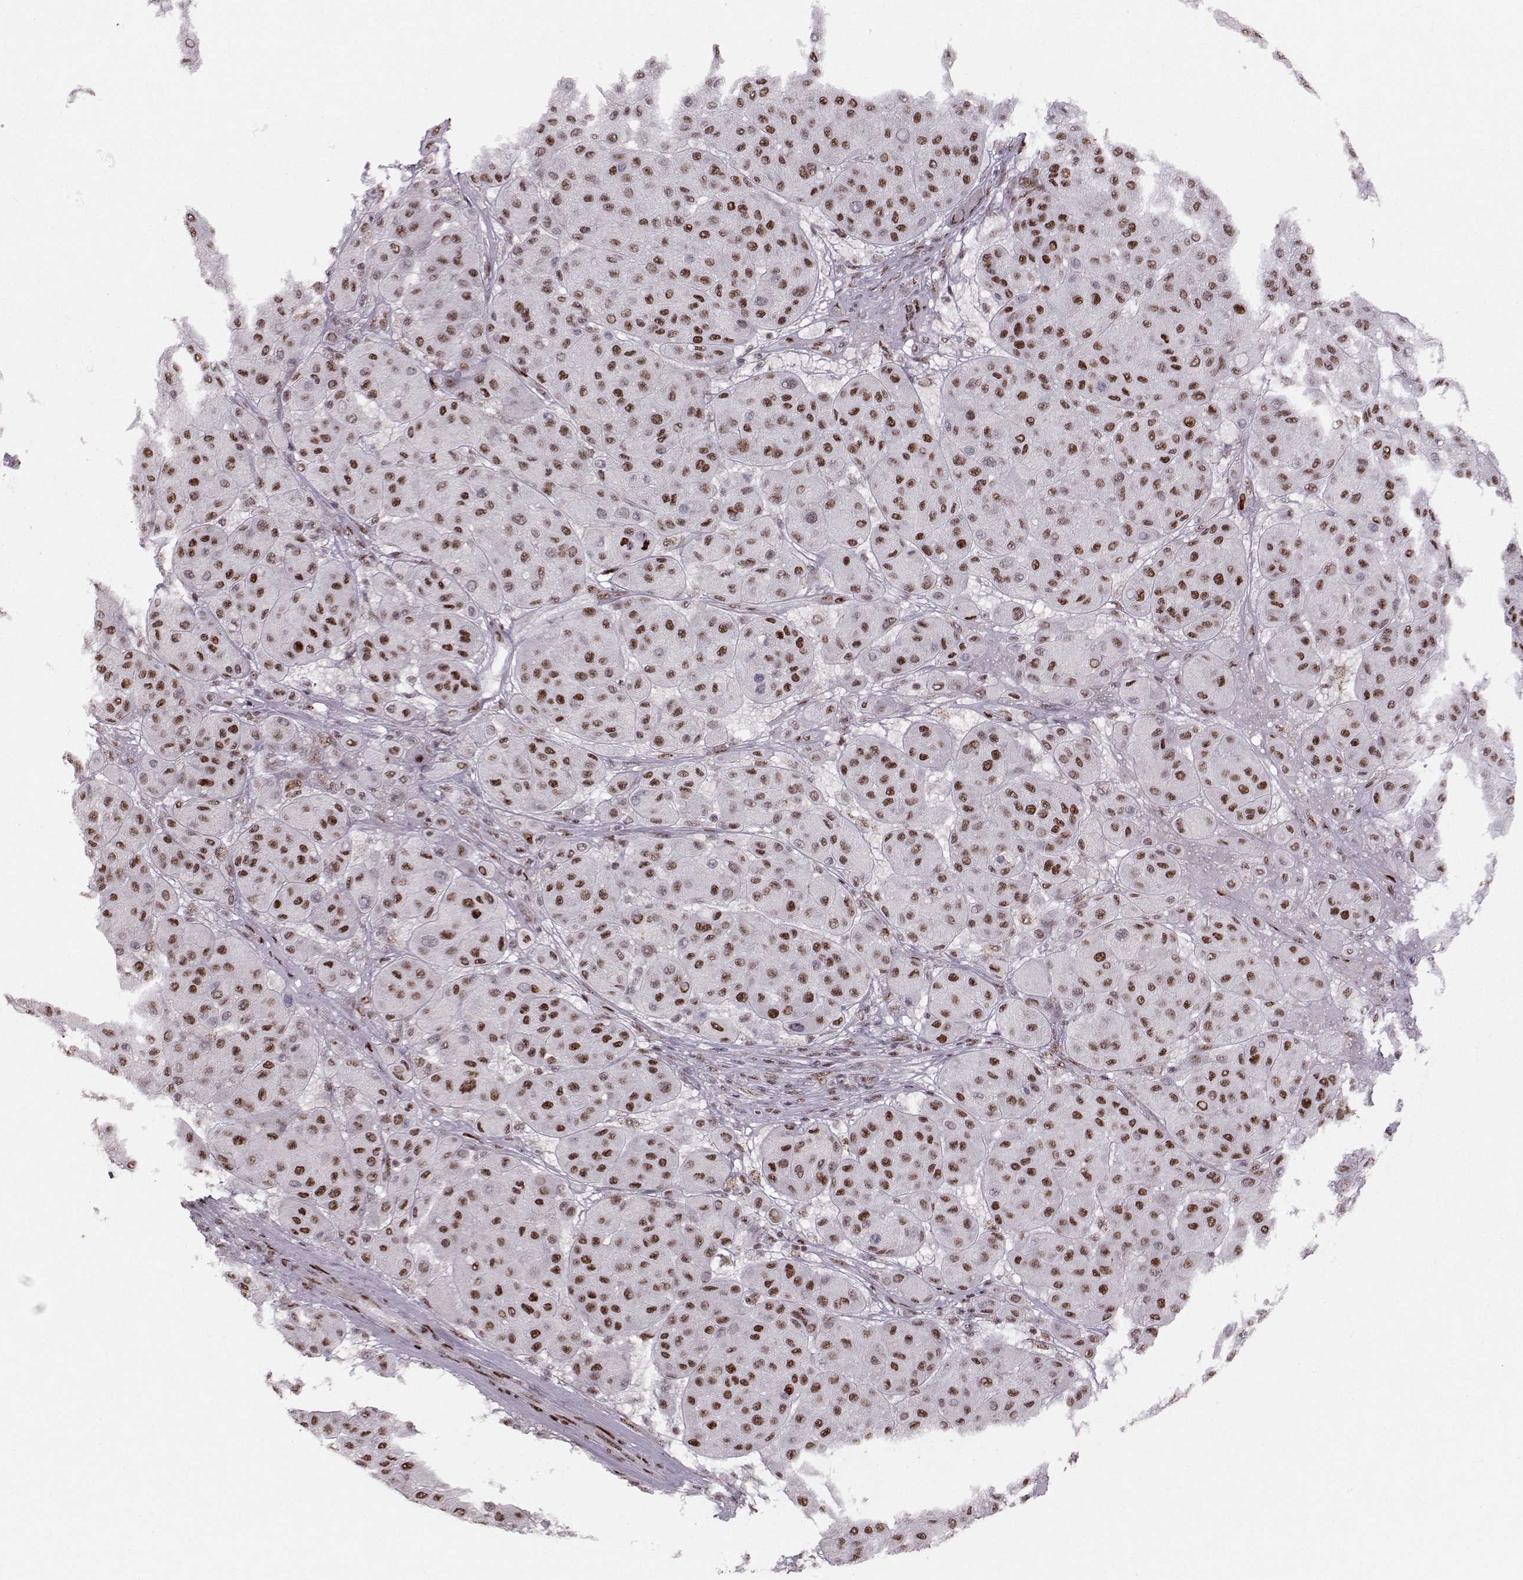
{"staining": {"intensity": "strong", "quantity": "25%-75%", "location": "nuclear"}, "tissue": "melanoma", "cell_type": "Tumor cells", "image_type": "cancer", "snomed": [{"axis": "morphology", "description": "Malignant melanoma, Metastatic site"}, {"axis": "topography", "description": "Smooth muscle"}], "caption": "Immunohistochemistry (IHC) of human malignant melanoma (metastatic site) exhibits high levels of strong nuclear positivity in approximately 25%-75% of tumor cells.", "gene": "SNAPC2", "patient": {"sex": "male", "age": 41}}